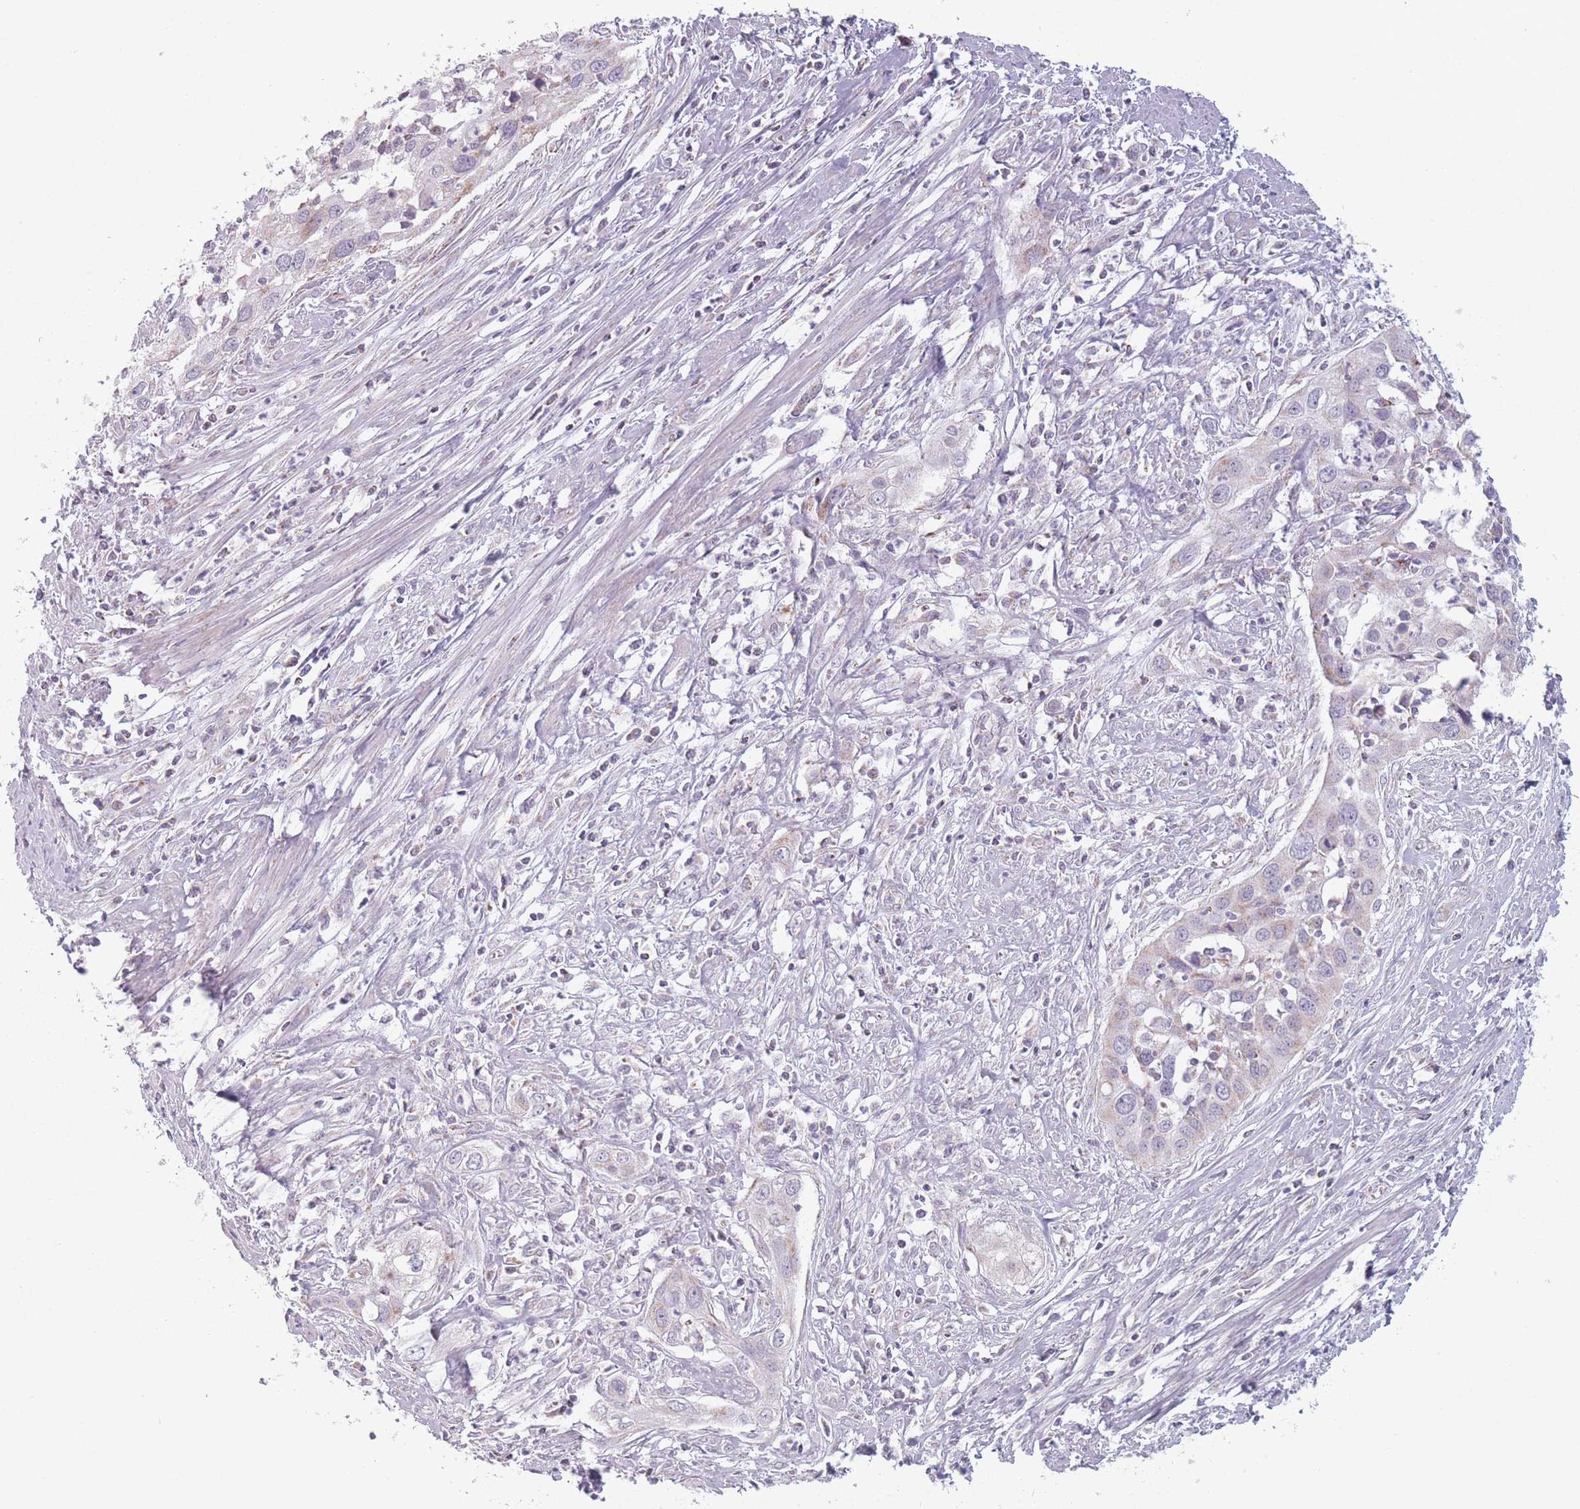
{"staining": {"intensity": "negative", "quantity": "none", "location": "none"}, "tissue": "cervical cancer", "cell_type": "Tumor cells", "image_type": "cancer", "snomed": [{"axis": "morphology", "description": "Squamous cell carcinoma, NOS"}, {"axis": "topography", "description": "Cervix"}], "caption": "Tumor cells are negative for protein expression in human cervical squamous cell carcinoma.", "gene": "DCHS1", "patient": {"sex": "female", "age": 34}}